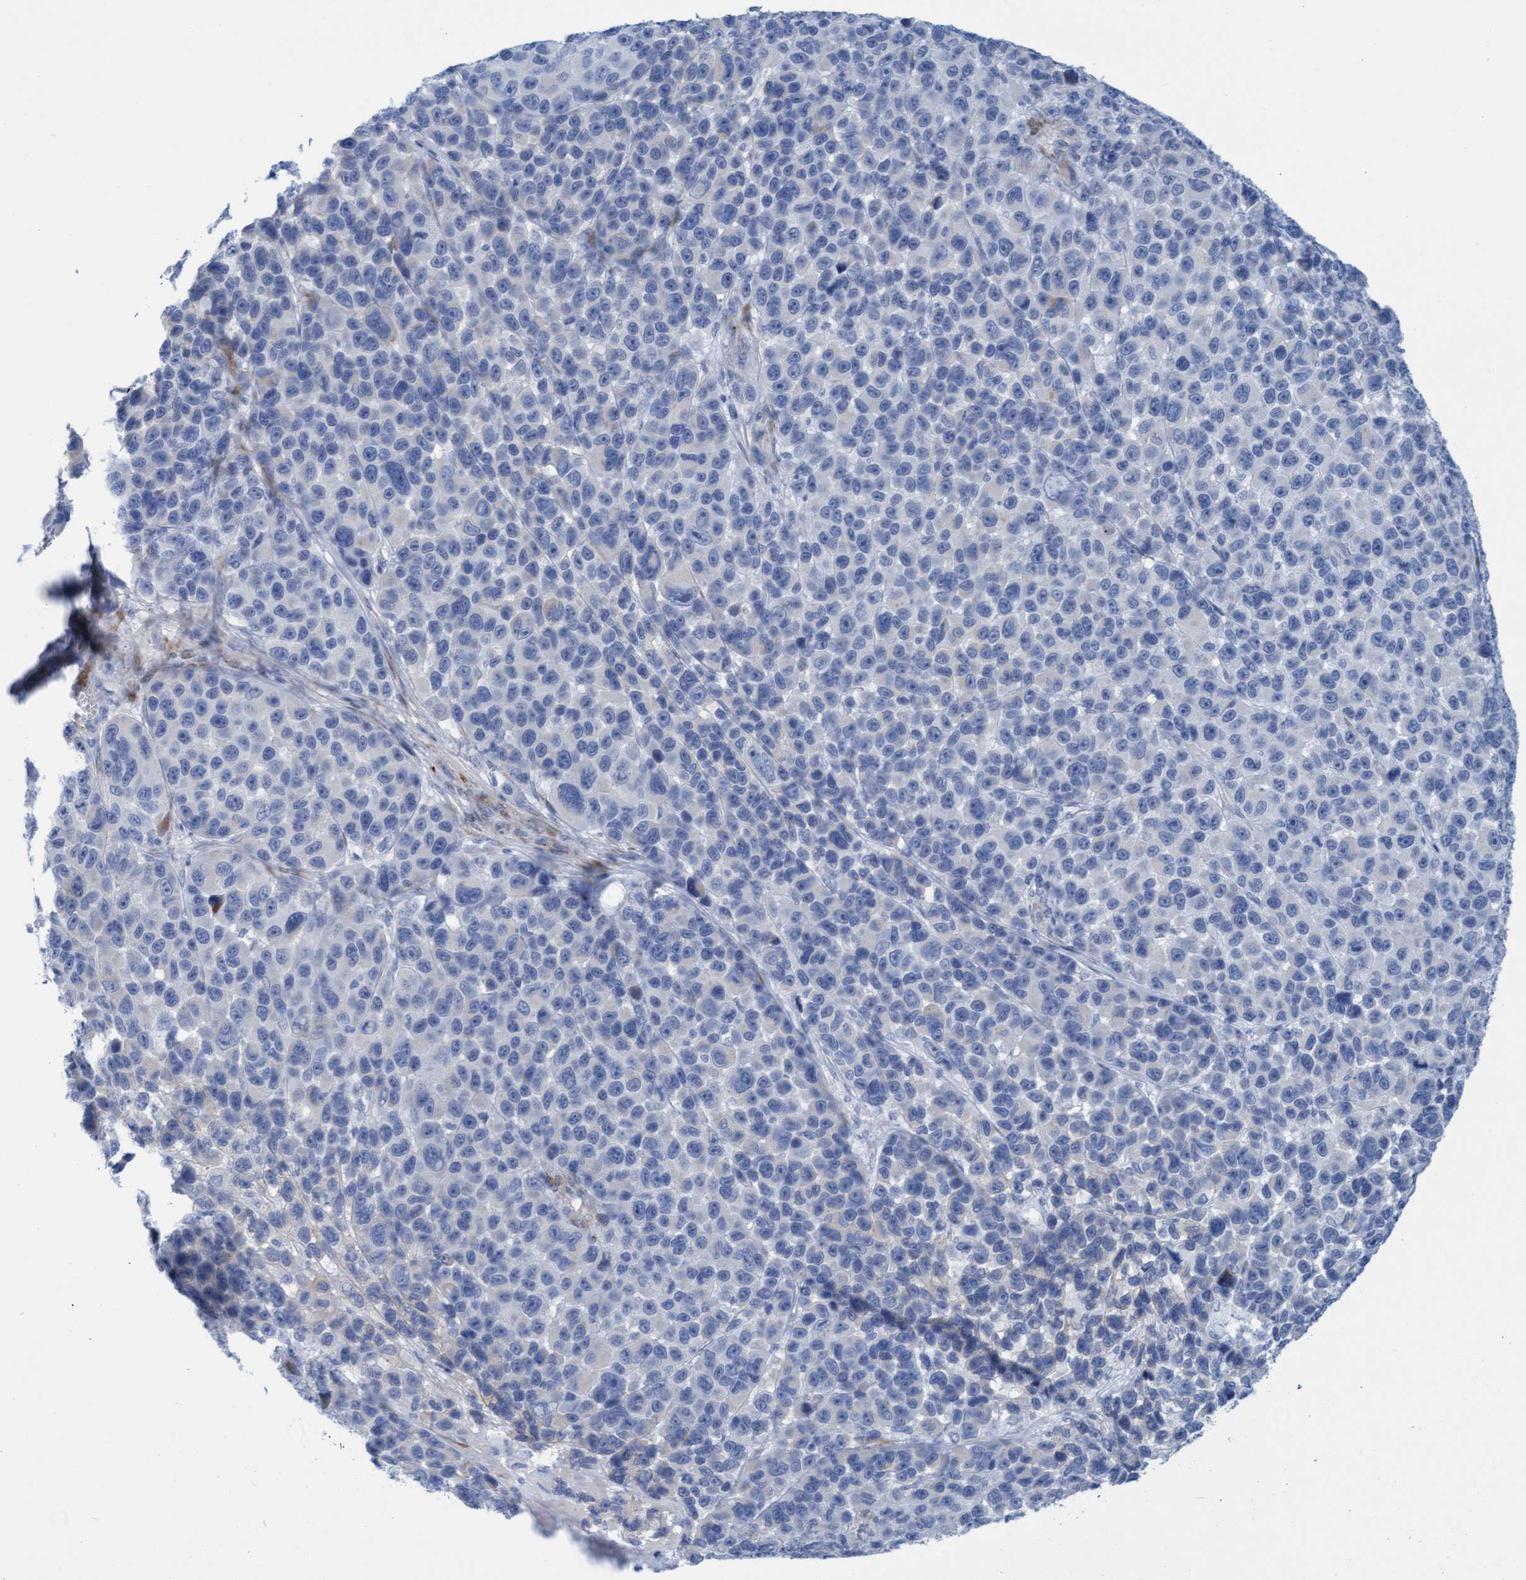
{"staining": {"intensity": "negative", "quantity": "none", "location": "none"}, "tissue": "melanoma", "cell_type": "Tumor cells", "image_type": "cancer", "snomed": [{"axis": "morphology", "description": "Malignant melanoma, NOS"}, {"axis": "topography", "description": "Skin"}], "caption": "An IHC photomicrograph of melanoma is shown. There is no staining in tumor cells of melanoma.", "gene": "MTFR1", "patient": {"sex": "male", "age": 53}}